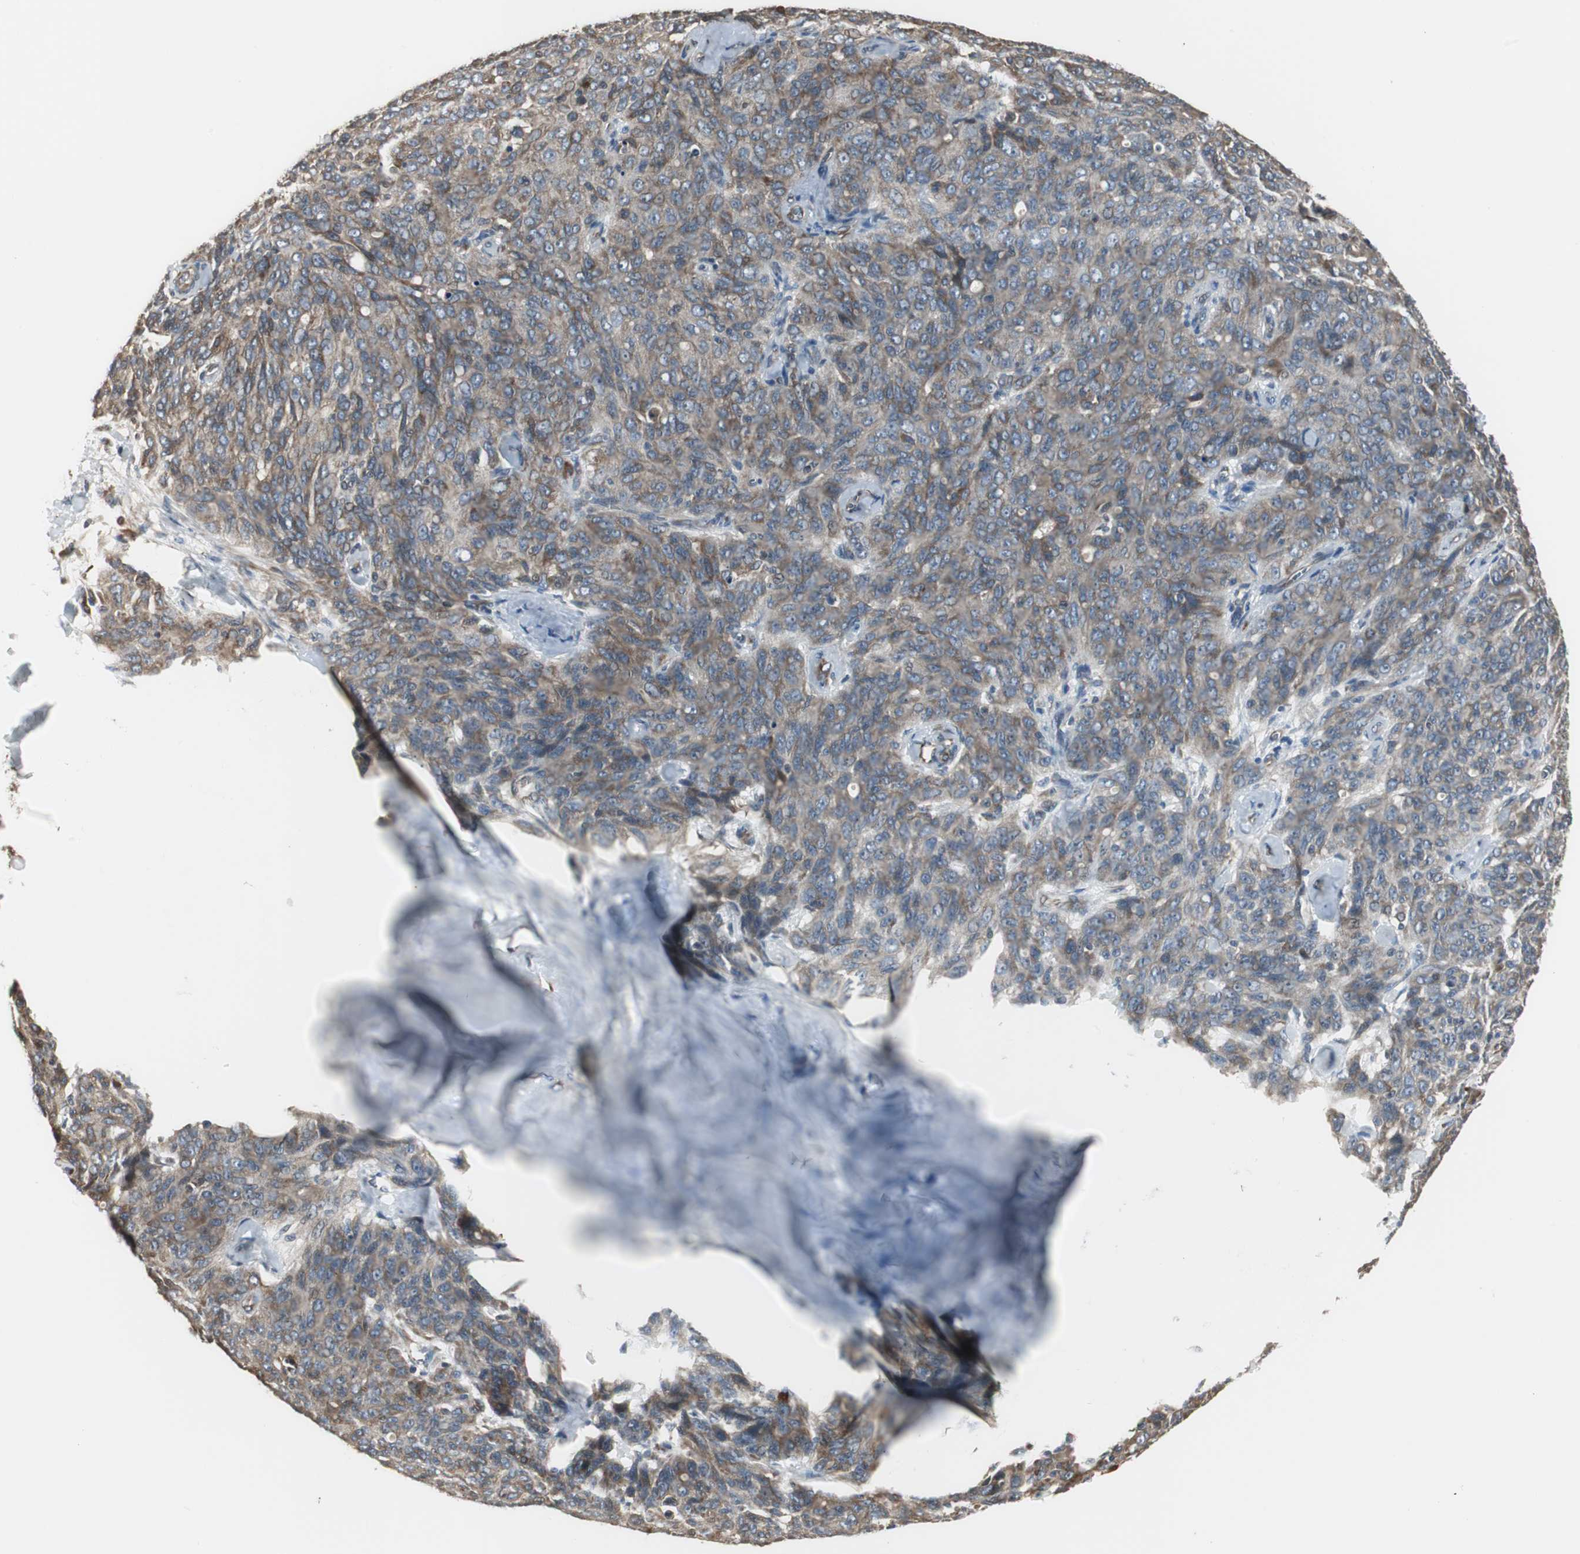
{"staining": {"intensity": "weak", "quantity": ">75%", "location": "cytoplasmic/membranous"}, "tissue": "ovarian cancer", "cell_type": "Tumor cells", "image_type": "cancer", "snomed": [{"axis": "morphology", "description": "Carcinoma, endometroid"}, {"axis": "topography", "description": "Ovary"}], "caption": "A low amount of weak cytoplasmic/membranous positivity is seen in about >75% of tumor cells in ovarian cancer tissue. Using DAB (3,3'-diaminobenzidine) (brown) and hematoxylin (blue) stains, captured at high magnification using brightfield microscopy.", "gene": "CHP1", "patient": {"sex": "female", "age": 60}}